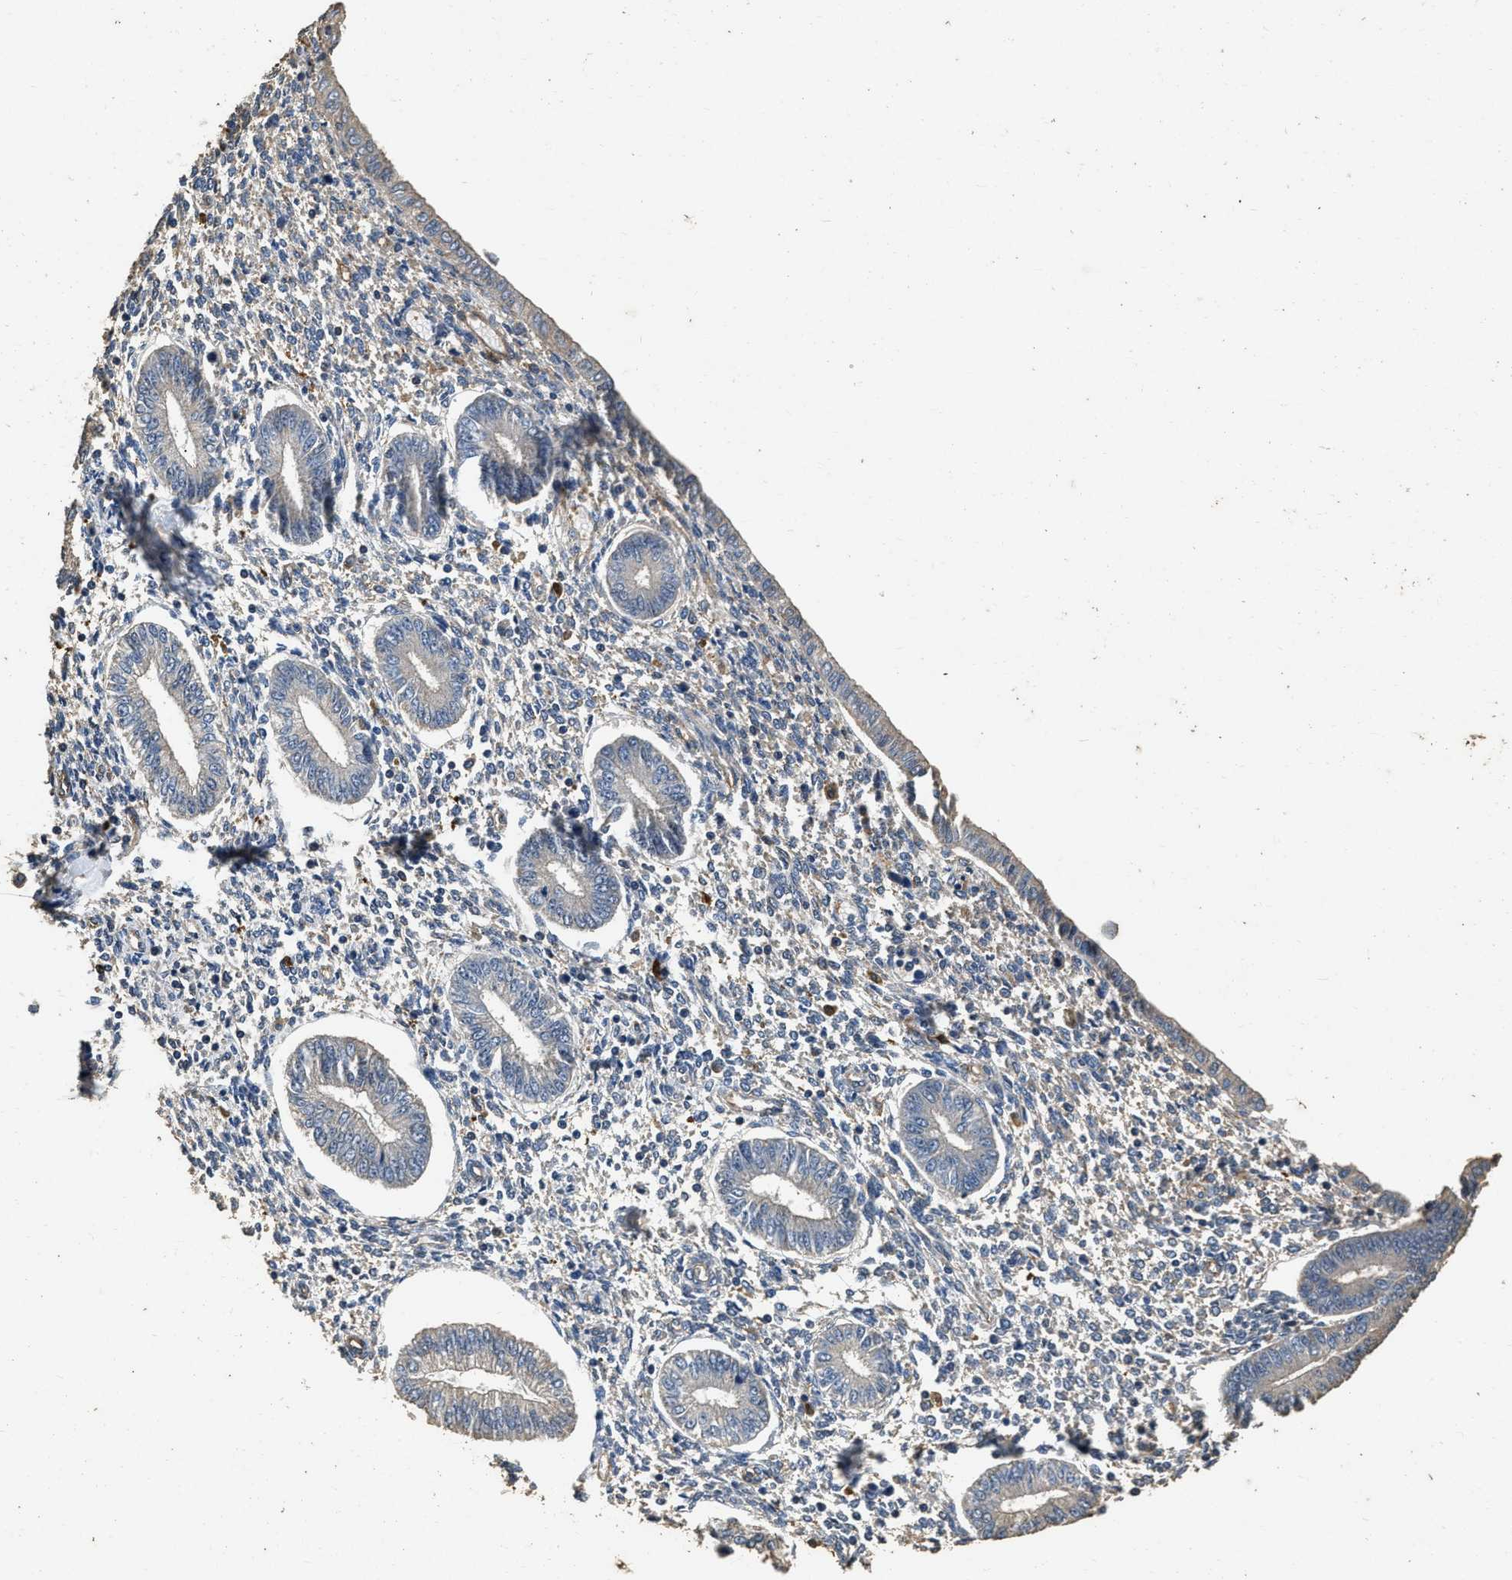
{"staining": {"intensity": "weak", "quantity": "25%-75%", "location": "cytoplasmic/membranous"}, "tissue": "endometrium", "cell_type": "Cells in endometrial stroma", "image_type": "normal", "snomed": [{"axis": "morphology", "description": "Normal tissue, NOS"}, {"axis": "topography", "description": "Endometrium"}], "caption": "Immunohistochemistry histopathology image of unremarkable human endometrium stained for a protein (brown), which shows low levels of weak cytoplasmic/membranous positivity in approximately 25%-75% of cells in endometrial stroma.", "gene": "MIB1", "patient": {"sex": "female", "age": 50}}